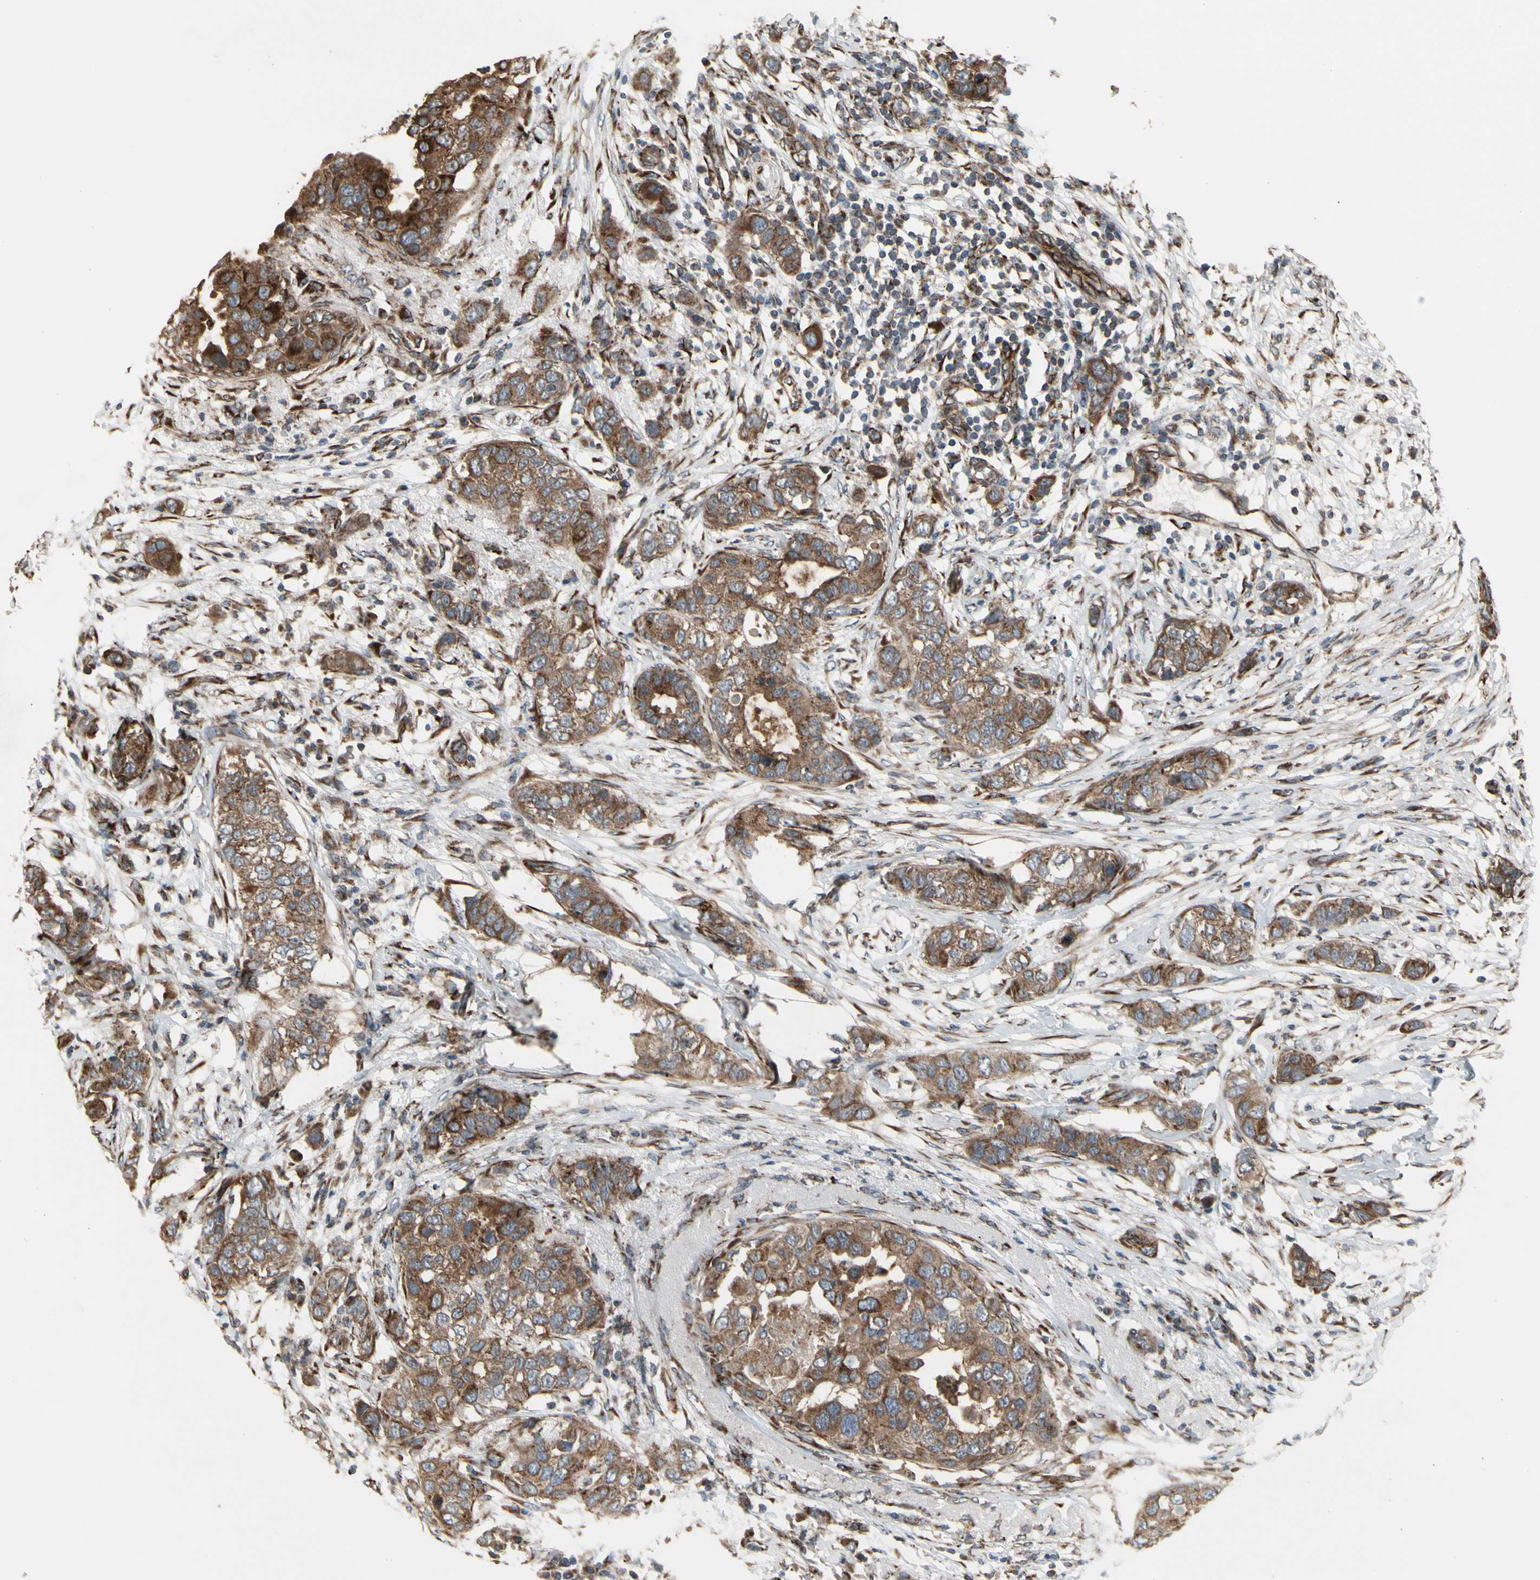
{"staining": {"intensity": "moderate", "quantity": ">75%", "location": "cytoplasmic/membranous"}, "tissue": "breast cancer", "cell_type": "Tumor cells", "image_type": "cancer", "snomed": [{"axis": "morphology", "description": "Duct carcinoma"}, {"axis": "topography", "description": "Breast"}], "caption": "A micrograph showing moderate cytoplasmic/membranous positivity in about >75% of tumor cells in intraductal carcinoma (breast), as visualized by brown immunohistochemical staining.", "gene": "SLC39A9", "patient": {"sex": "female", "age": 50}}